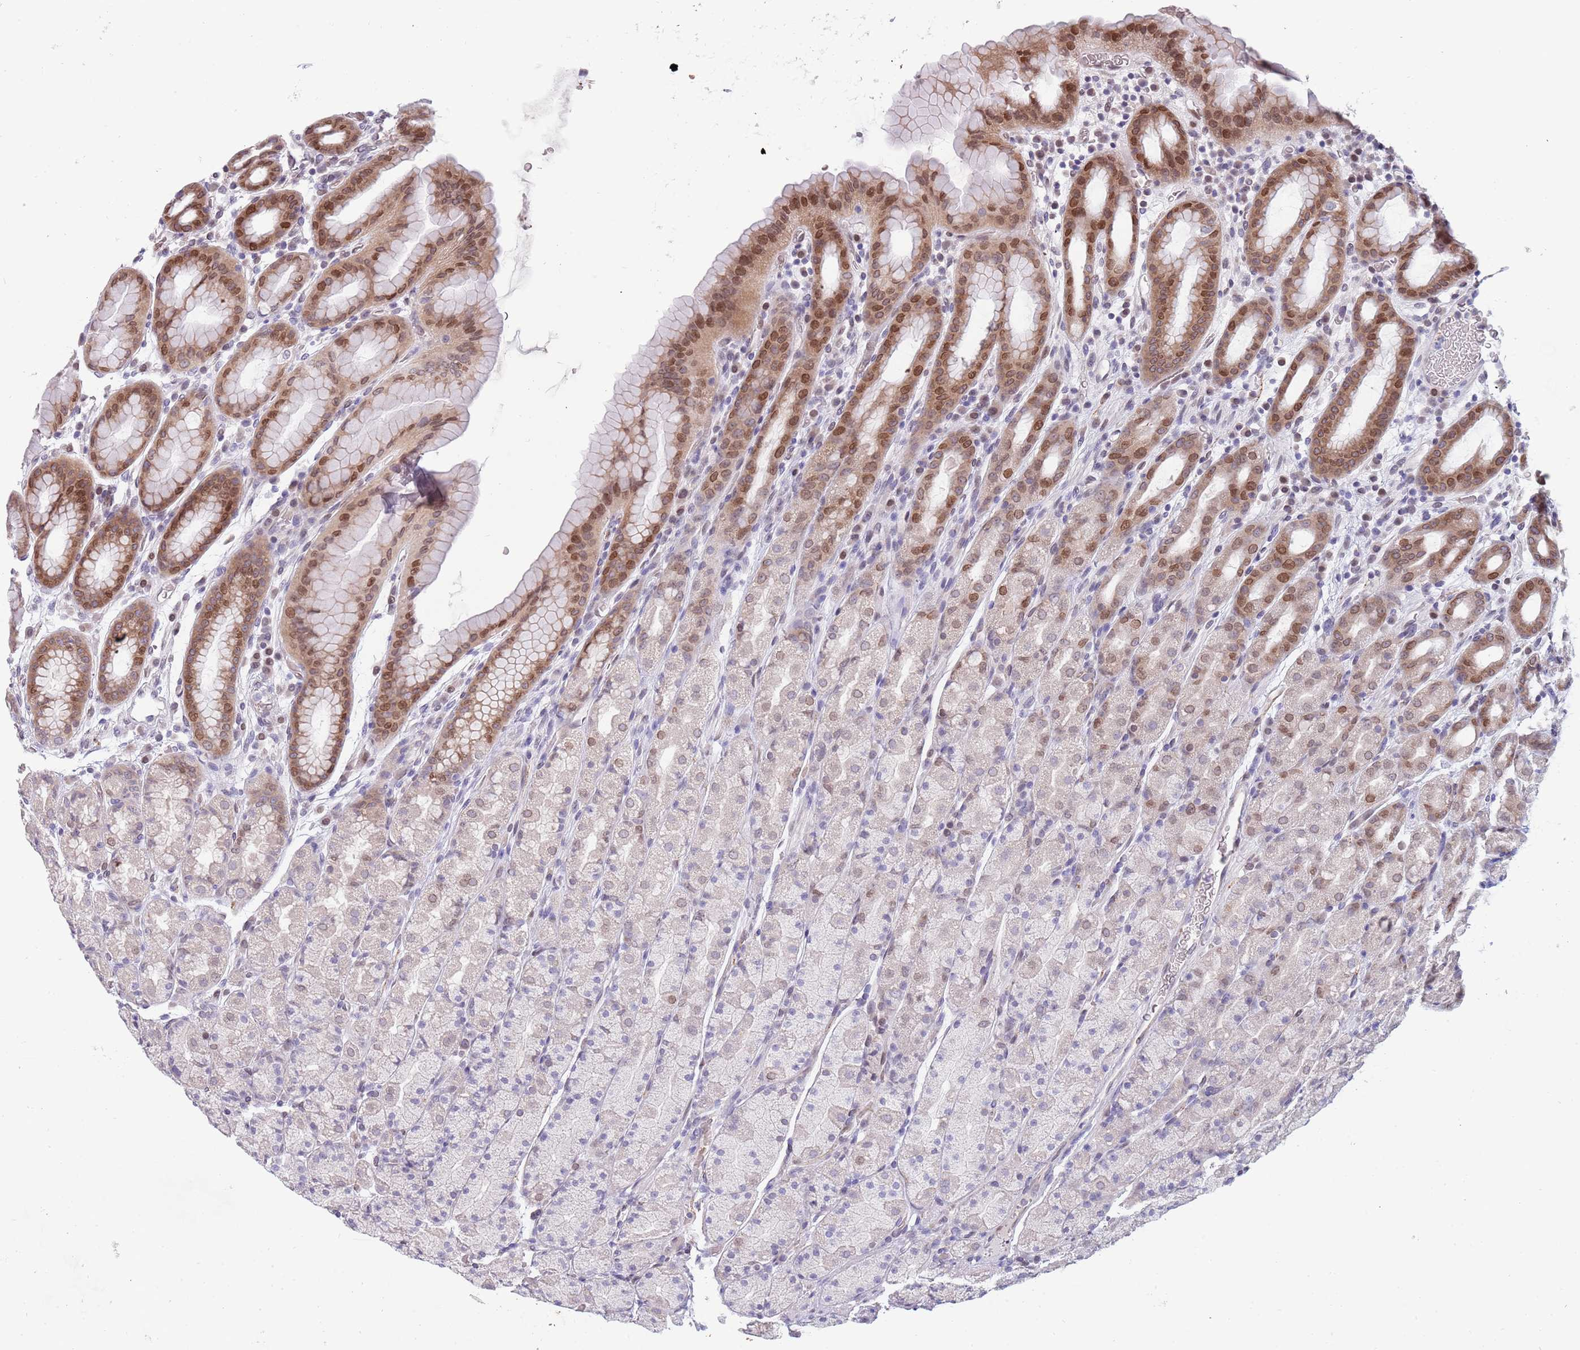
{"staining": {"intensity": "moderate", "quantity": "25%-75%", "location": "cytoplasmic/membranous,nuclear"}, "tissue": "stomach", "cell_type": "Glandular cells", "image_type": "normal", "snomed": [{"axis": "morphology", "description": "Normal tissue, NOS"}, {"axis": "topography", "description": "Stomach, upper"}, {"axis": "topography", "description": "Stomach, lower"}, {"axis": "topography", "description": "Small intestine"}], "caption": "Protein analysis of unremarkable stomach displays moderate cytoplasmic/membranous,nuclear expression in approximately 25%-75% of glandular cells. (DAB (3,3'-diaminobenzidine) IHC, brown staining for protein, blue staining for nuclei).", "gene": "KLHDC2", "patient": {"sex": "male", "age": 68}}